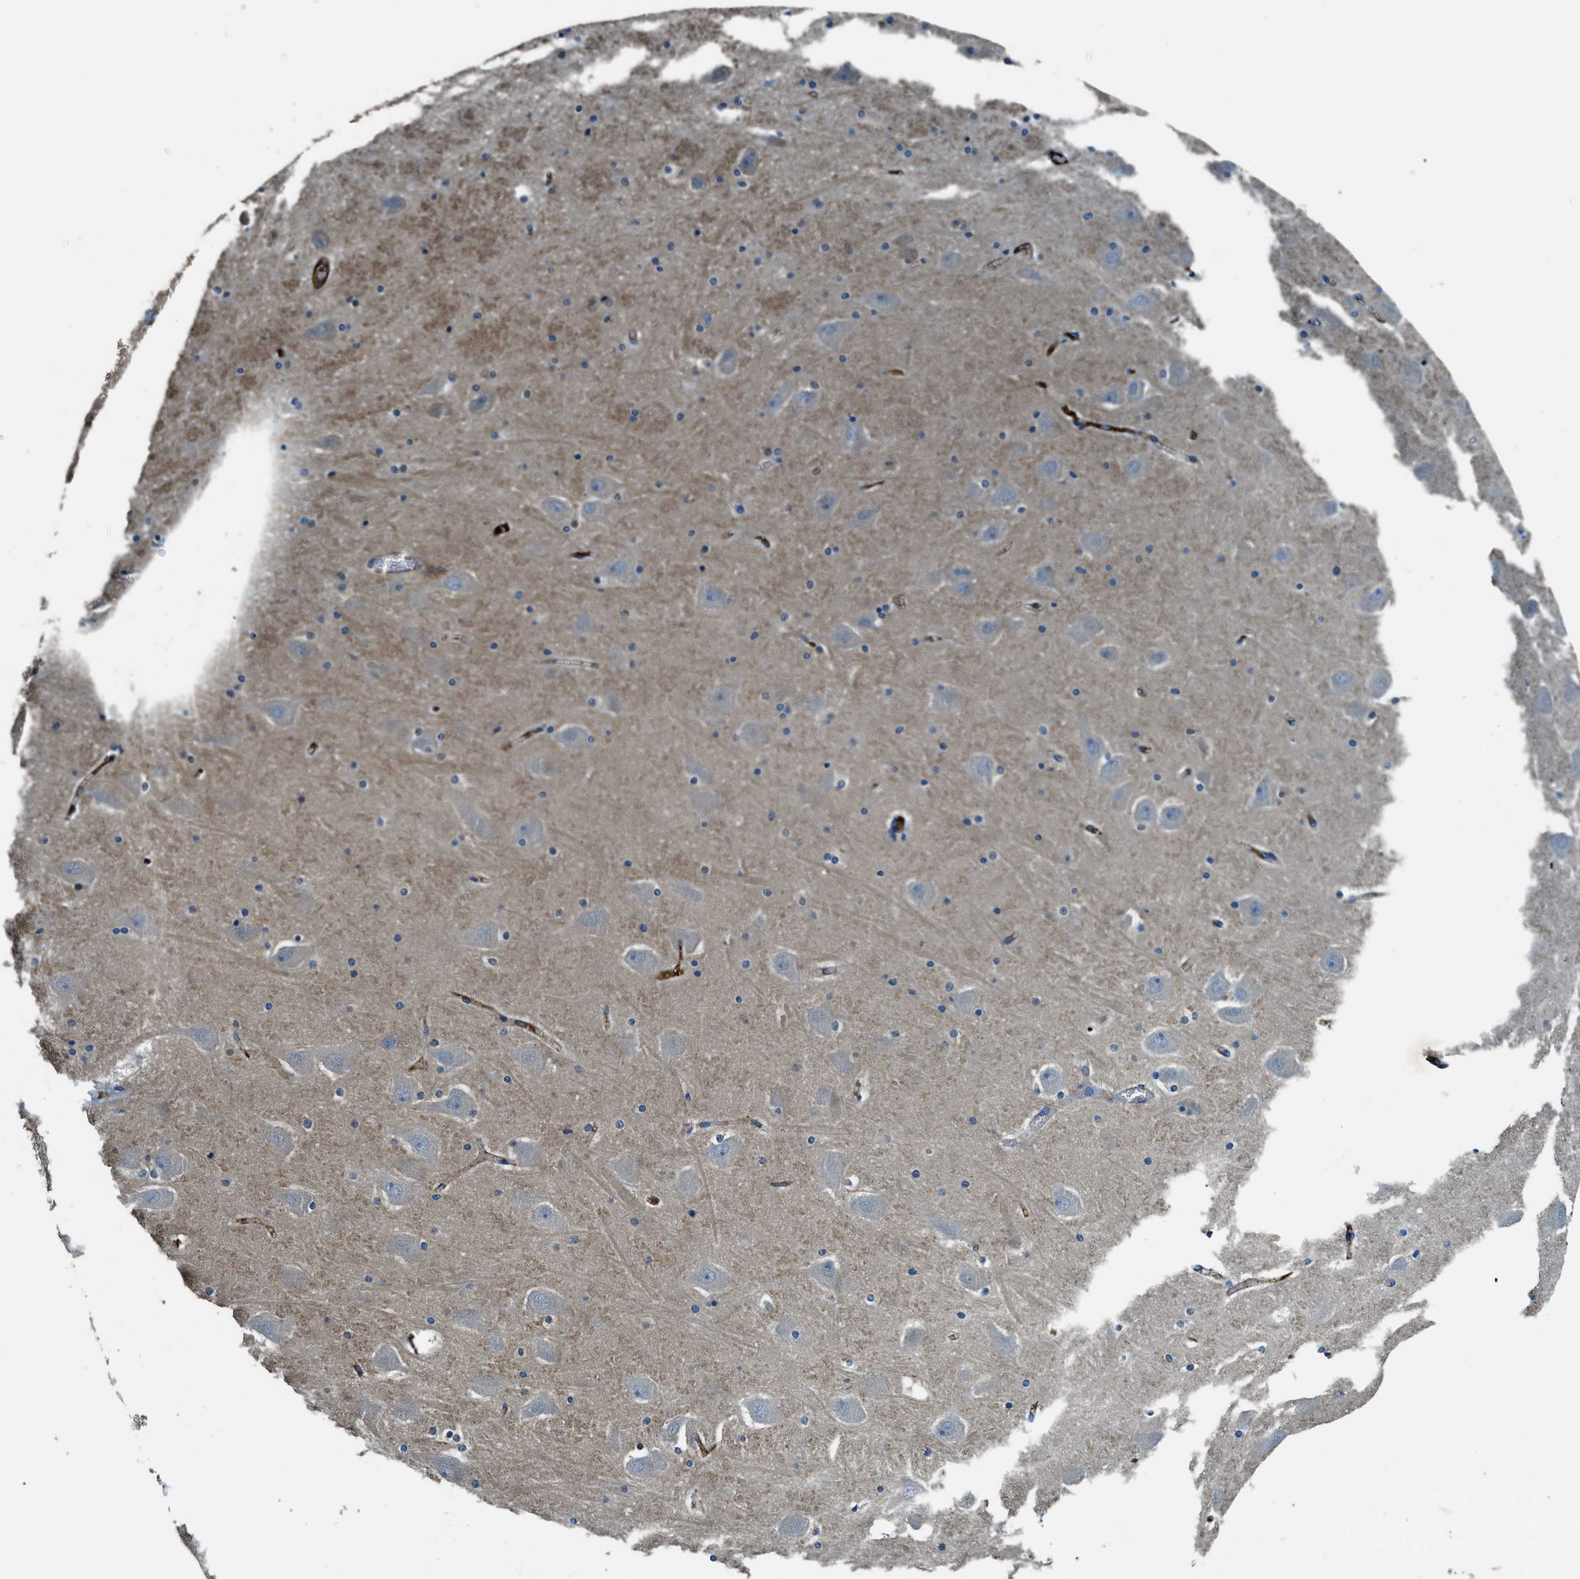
{"staining": {"intensity": "weak", "quantity": "<25%", "location": "cytoplasmic/membranous"}, "tissue": "hippocampus", "cell_type": "Glial cells", "image_type": "normal", "snomed": [{"axis": "morphology", "description": "Normal tissue, NOS"}, {"axis": "topography", "description": "Hippocampus"}], "caption": "Photomicrograph shows no significant protein staining in glial cells of benign hippocampus. Nuclei are stained in blue.", "gene": "TMEM186", "patient": {"sex": "male", "age": 45}}